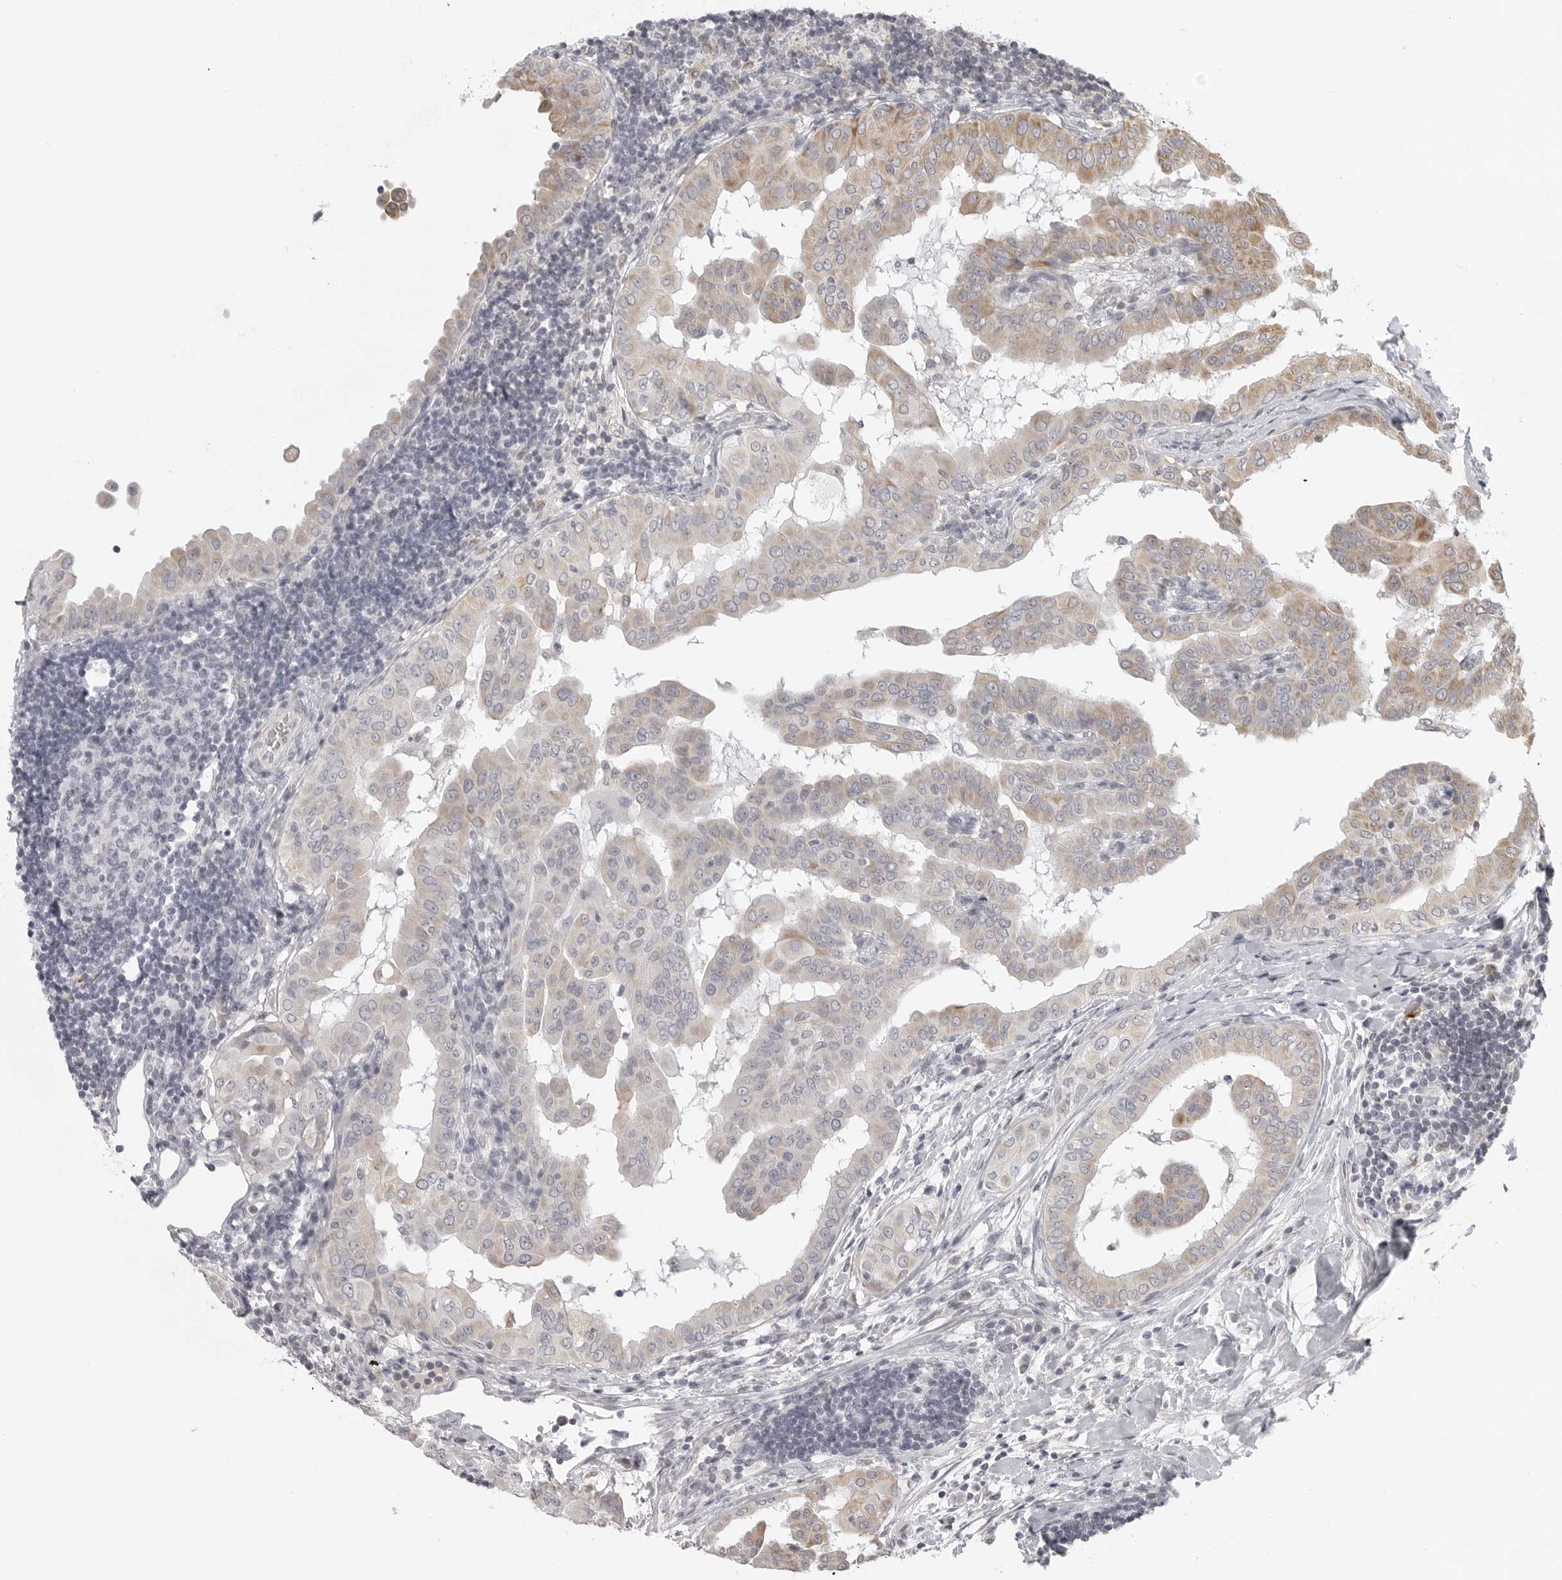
{"staining": {"intensity": "weak", "quantity": "25%-75%", "location": "cytoplasmic/membranous"}, "tissue": "thyroid cancer", "cell_type": "Tumor cells", "image_type": "cancer", "snomed": [{"axis": "morphology", "description": "Papillary adenocarcinoma, NOS"}, {"axis": "topography", "description": "Thyroid gland"}], "caption": "Immunohistochemistry (IHC) (DAB) staining of thyroid cancer demonstrates weak cytoplasmic/membranous protein expression in about 25%-75% of tumor cells. (DAB IHC with brightfield microscopy, high magnification).", "gene": "MAP7D1", "patient": {"sex": "male", "age": 33}}